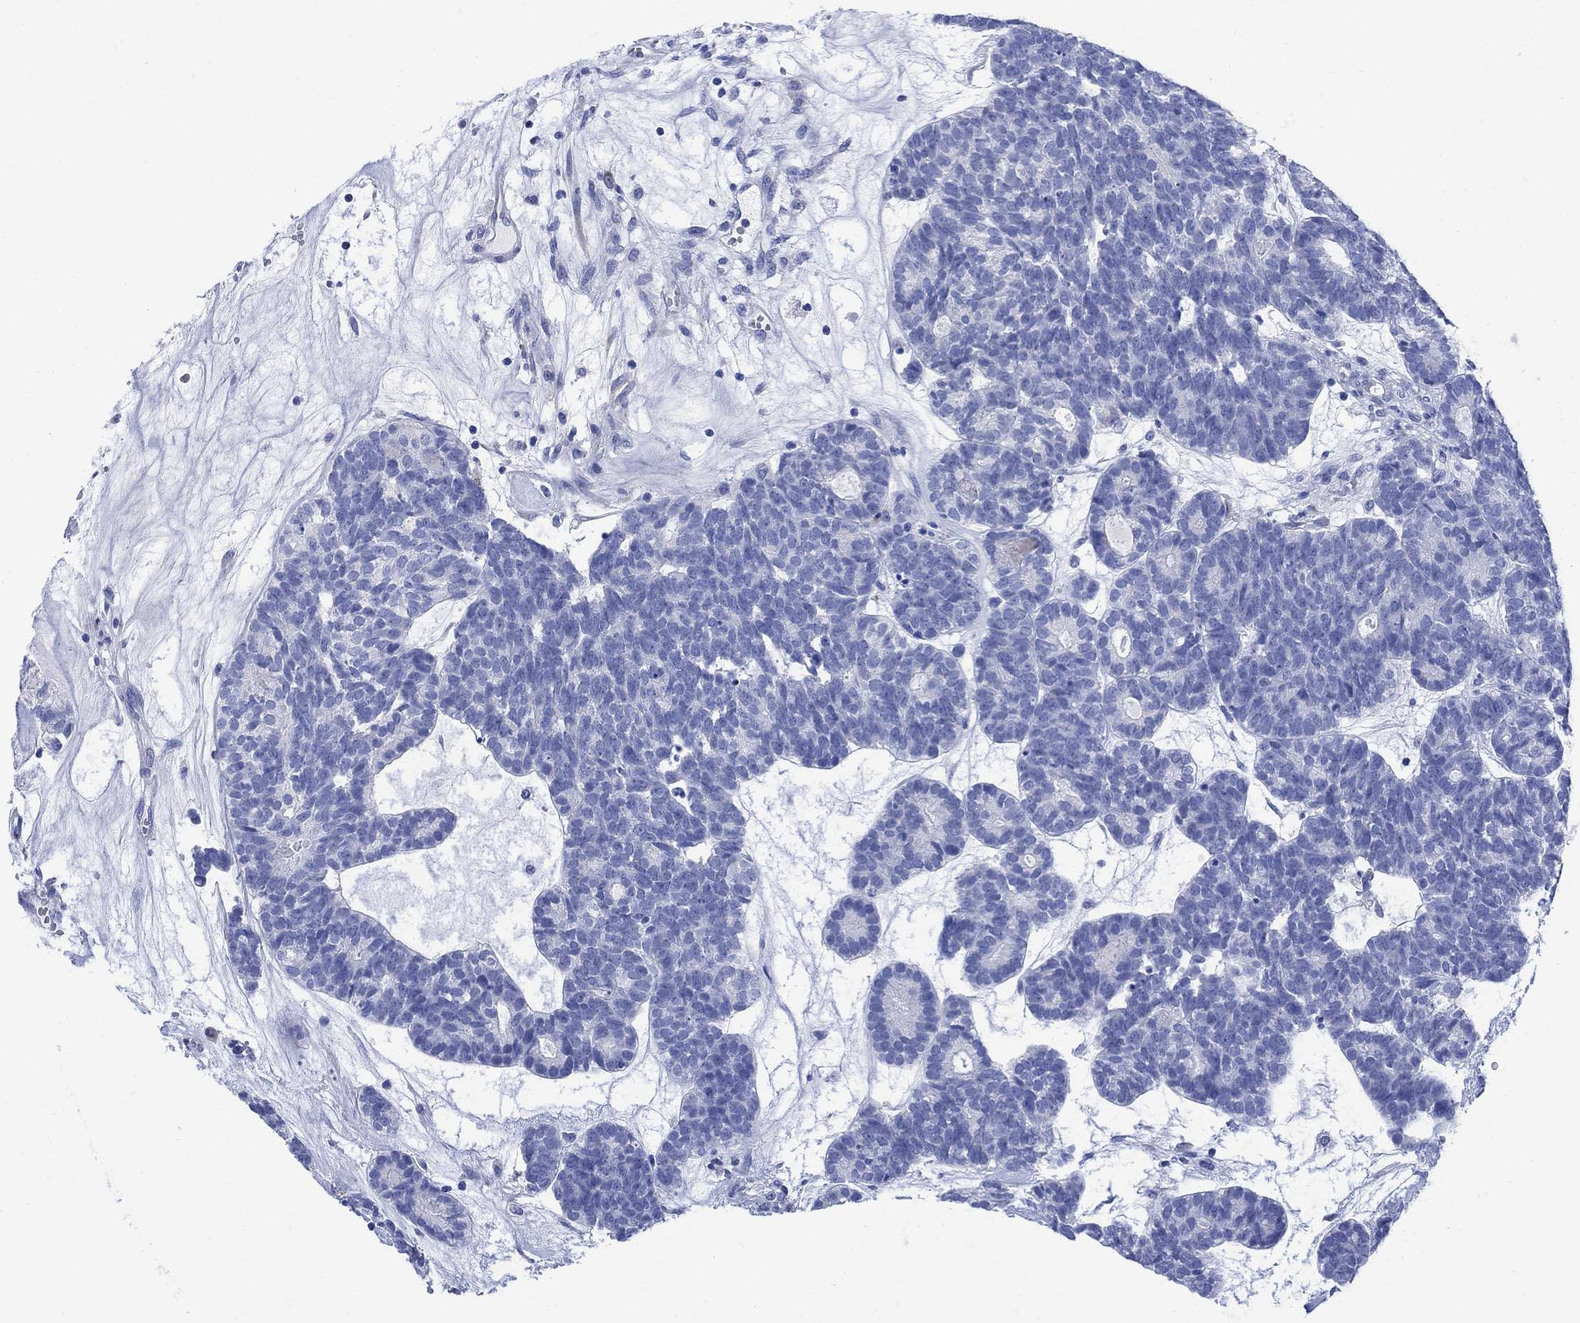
{"staining": {"intensity": "negative", "quantity": "none", "location": "none"}, "tissue": "head and neck cancer", "cell_type": "Tumor cells", "image_type": "cancer", "snomed": [{"axis": "morphology", "description": "Adenocarcinoma, NOS"}, {"axis": "topography", "description": "Head-Neck"}], "caption": "Immunohistochemistry (IHC) micrograph of neoplastic tissue: head and neck cancer stained with DAB displays no significant protein expression in tumor cells. (Immunohistochemistry (IHC), brightfield microscopy, high magnification).", "gene": "MYL1", "patient": {"sex": "female", "age": 81}}